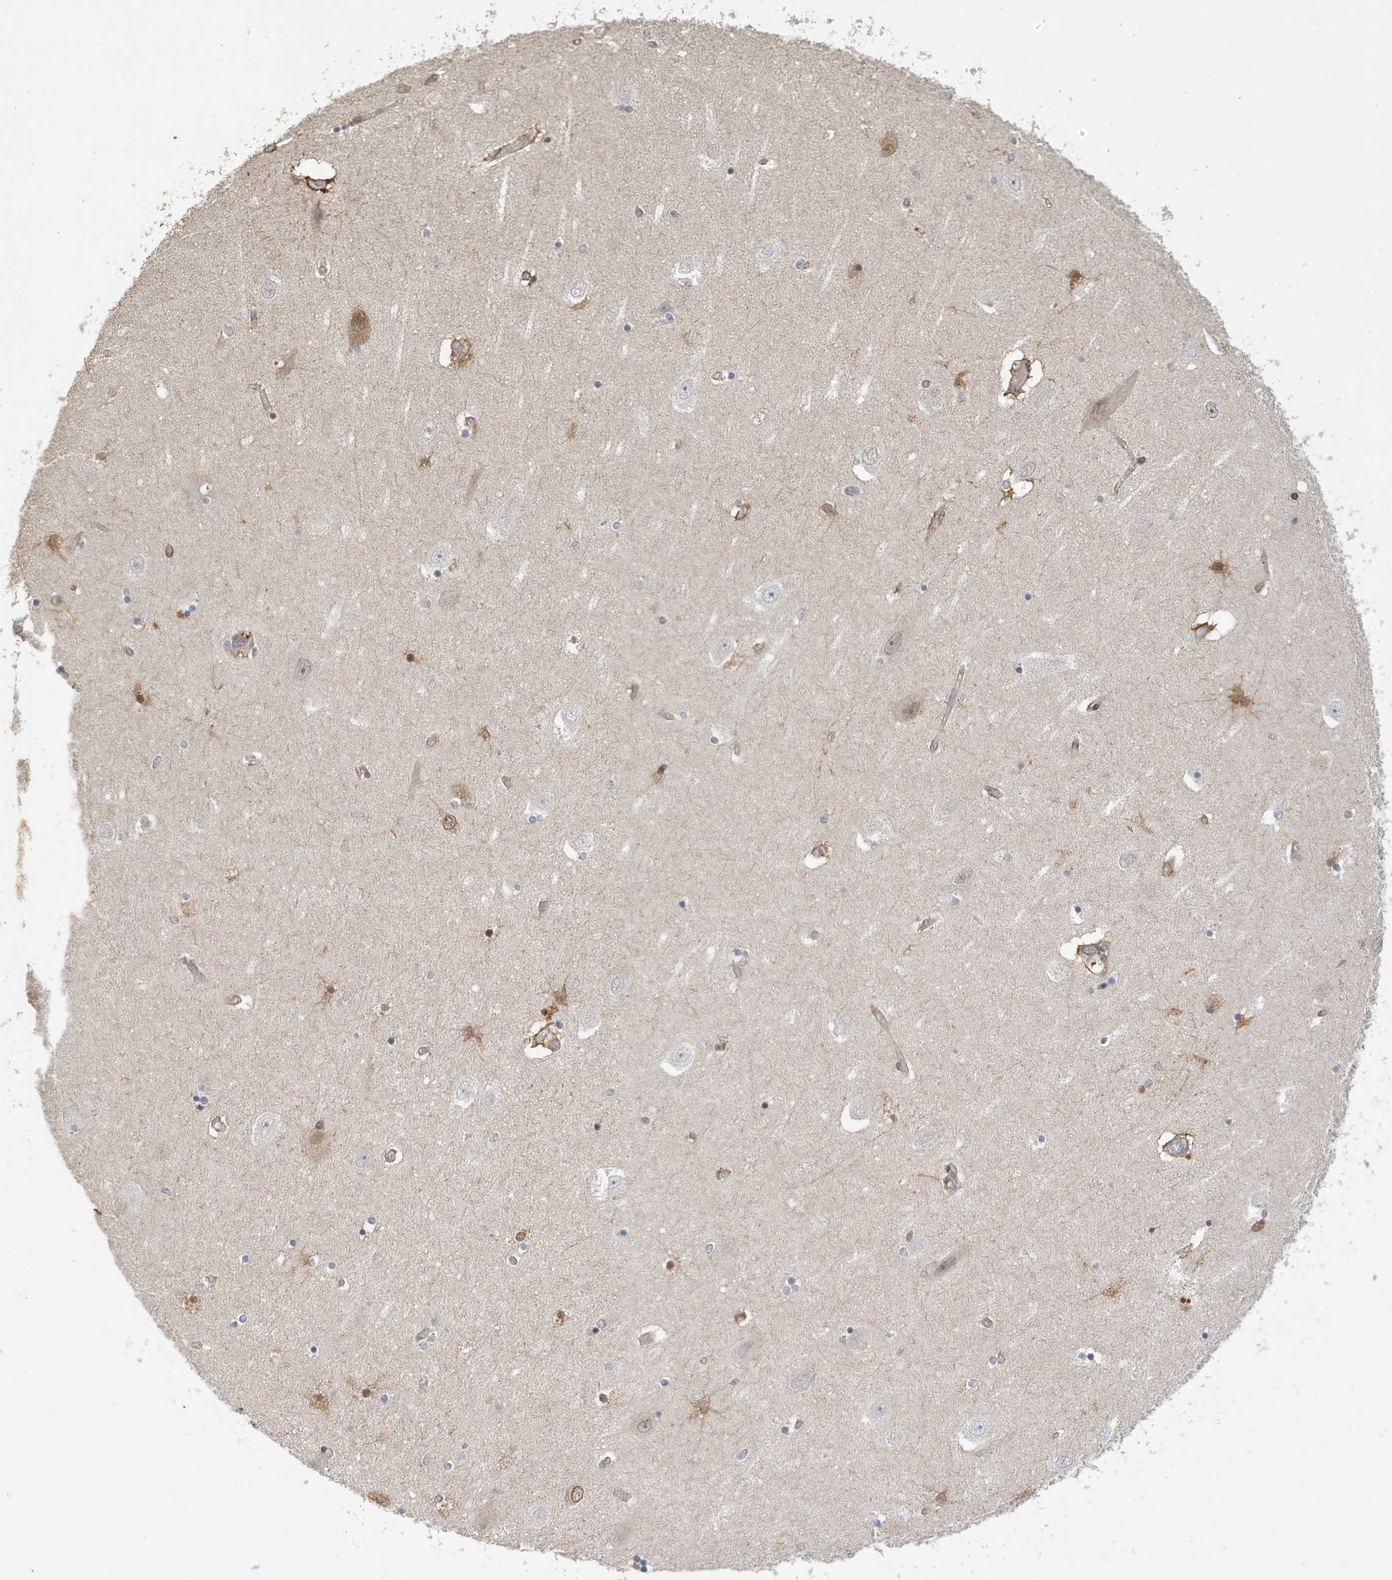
{"staining": {"intensity": "moderate", "quantity": "<25%", "location": "cytoplasmic/membranous,nuclear"}, "tissue": "hippocampus", "cell_type": "Glial cells", "image_type": "normal", "snomed": [{"axis": "morphology", "description": "Normal tissue, NOS"}, {"axis": "topography", "description": "Hippocampus"}], "caption": "Brown immunohistochemical staining in unremarkable hippocampus demonstrates moderate cytoplasmic/membranous,nuclear staining in approximately <25% of glial cells.", "gene": "TAB3", "patient": {"sex": "female", "age": 54}}